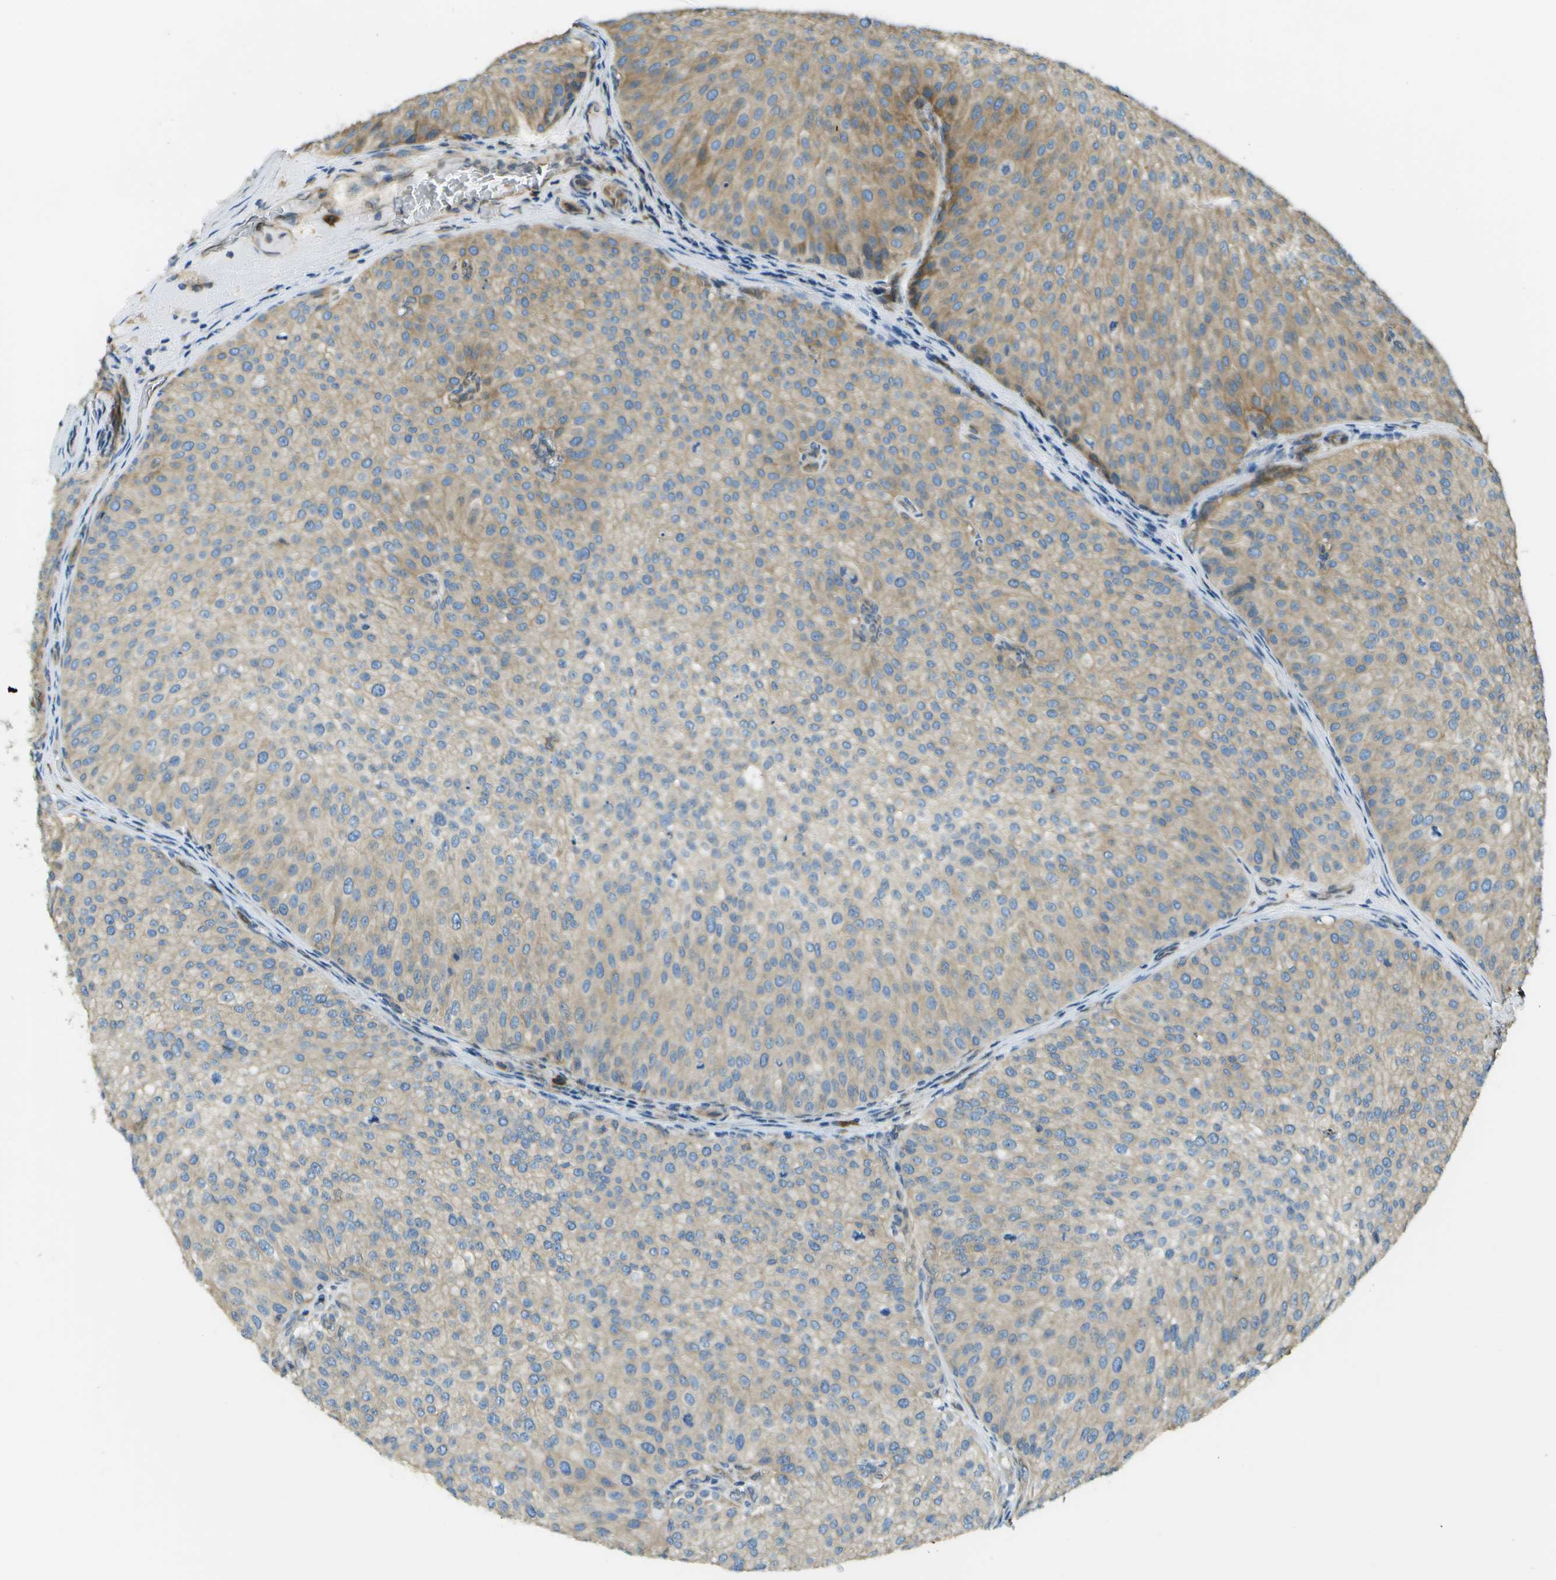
{"staining": {"intensity": "moderate", "quantity": "<25%", "location": "cytoplasmic/membranous"}, "tissue": "urothelial cancer", "cell_type": "Tumor cells", "image_type": "cancer", "snomed": [{"axis": "morphology", "description": "Urothelial carcinoma, Low grade"}, {"axis": "topography", "description": "Smooth muscle"}, {"axis": "topography", "description": "Urinary bladder"}], "caption": "Immunohistochemistry (IHC) of low-grade urothelial carcinoma displays low levels of moderate cytoplasmic/membranous expression in about <25% of tumor cells. The protein is shown in brown color, while the nuclei are stained blue.", "gene": "DNAJB11", "patient": {"sex": "male", "age": 60}}